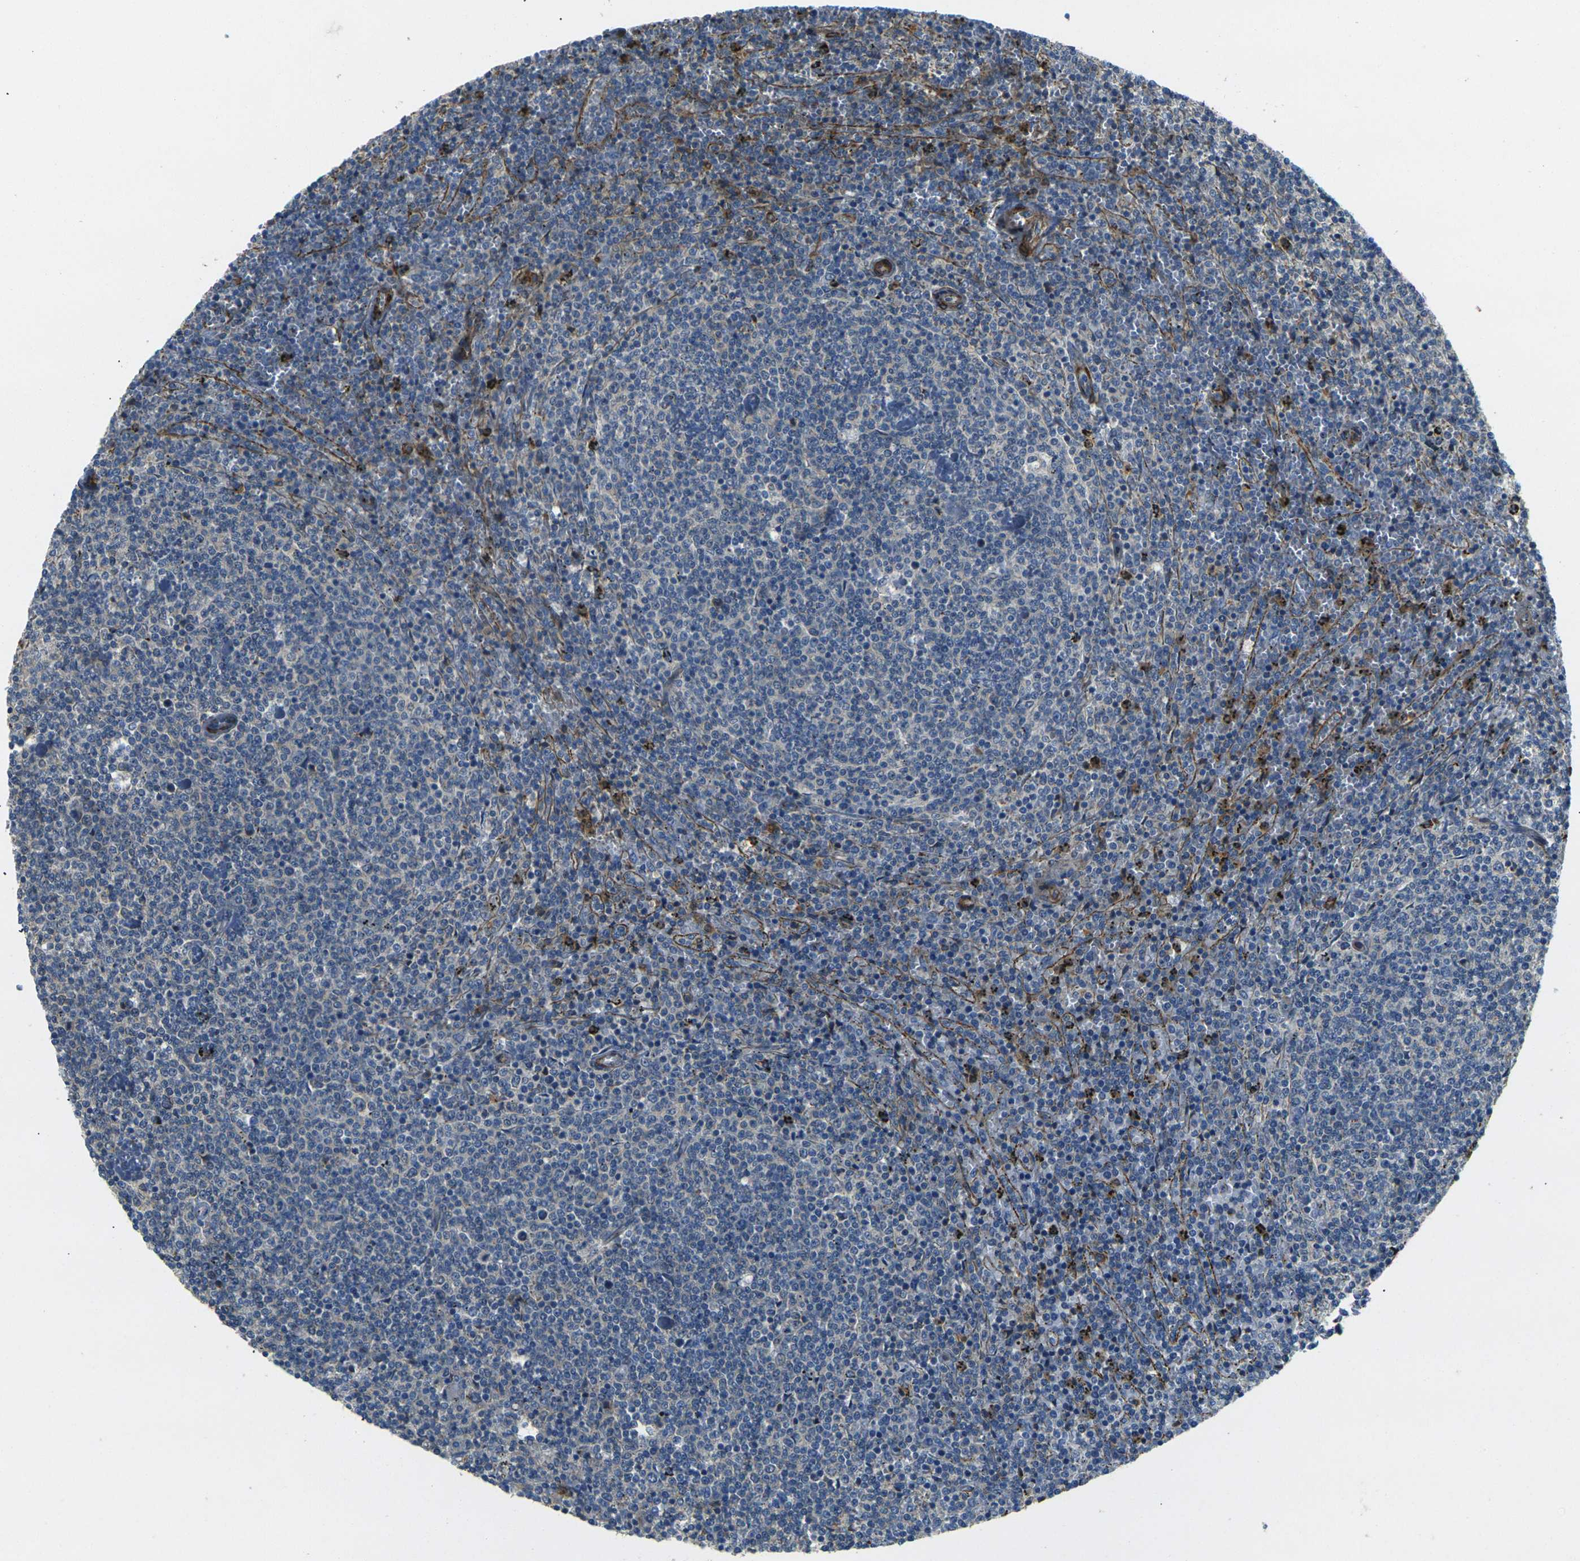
{"staining": {"intensity": "negative", "quantity": "none", "location": "none"}, "tissue": "lymphoma", "cell_type": "Tumor cells", "image_type": "cancer", "snomed": [{"axis": "morphology", "description": "Malignant lymphoma, non-Hodgkin's type, Low grade"}, {"axis": "topography", "description": "Spleen"}], "caption": "Immunohistochemistry histopathology image of lymphoma stained for a protein (brown), which demonstrates no expression in tumor cells.", "gene": "EPHA7", "patient": {"sex": "female", "age": 50}}